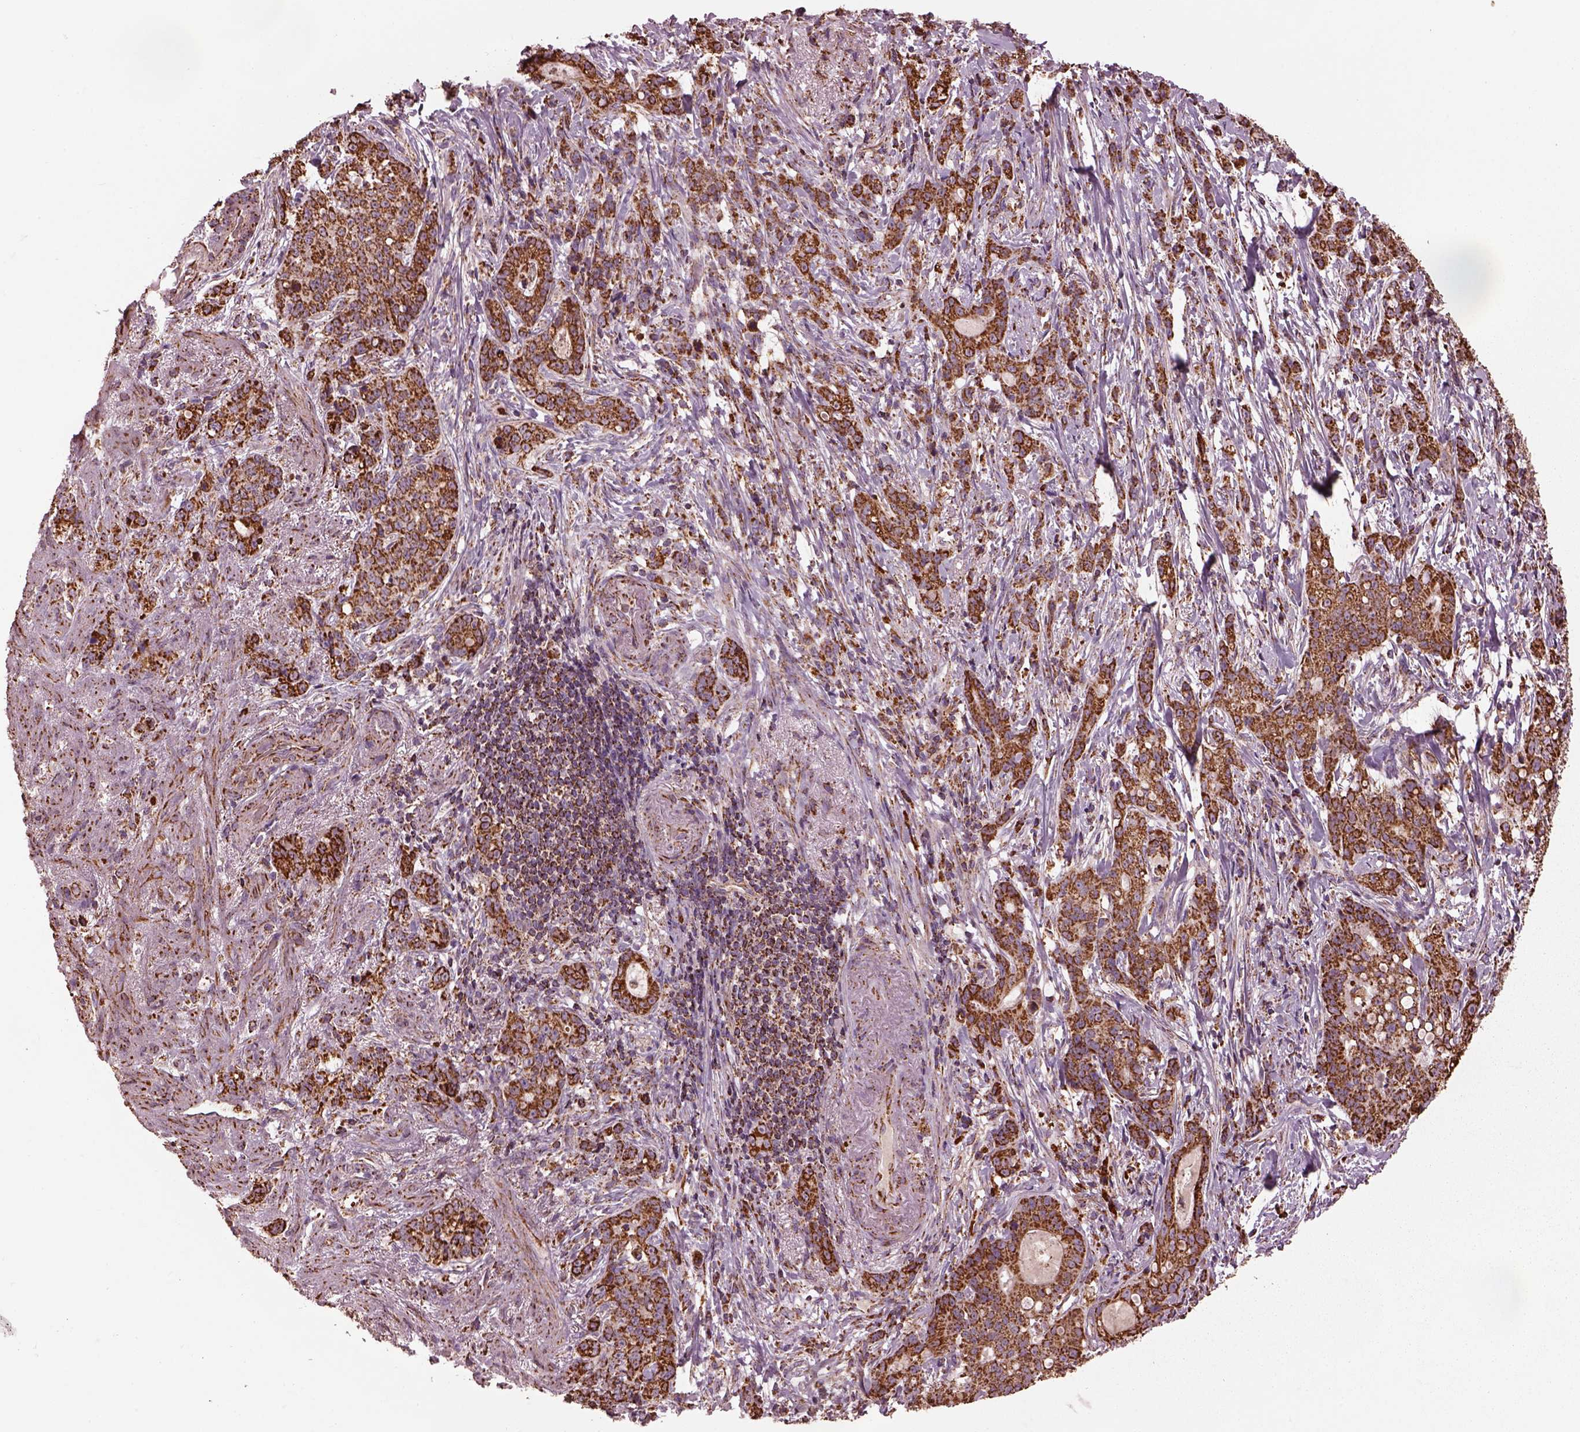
{"staining": {"intensity": "moderate", "quantity": "<25%", "location": "cytoplasmic/membranous"}, "tissue": "stomach cancer", "cell_type": "Tumor cells", "image_type": "cancer", "snomed": [{"axis": "morphology", "description": "Adenocarcinoma, NOS"}, {"axis": "topography", "description": "Stomach, lower"}], "caption": "Moderate cytoplasmic/membranous expression for a protein is identified in about <25% of tumor cells of stomach adenocarcinoma using immunohistochemistry (IHC).", "gene": "TMEM254", "patient": {"sex": "male", "age": 88}}